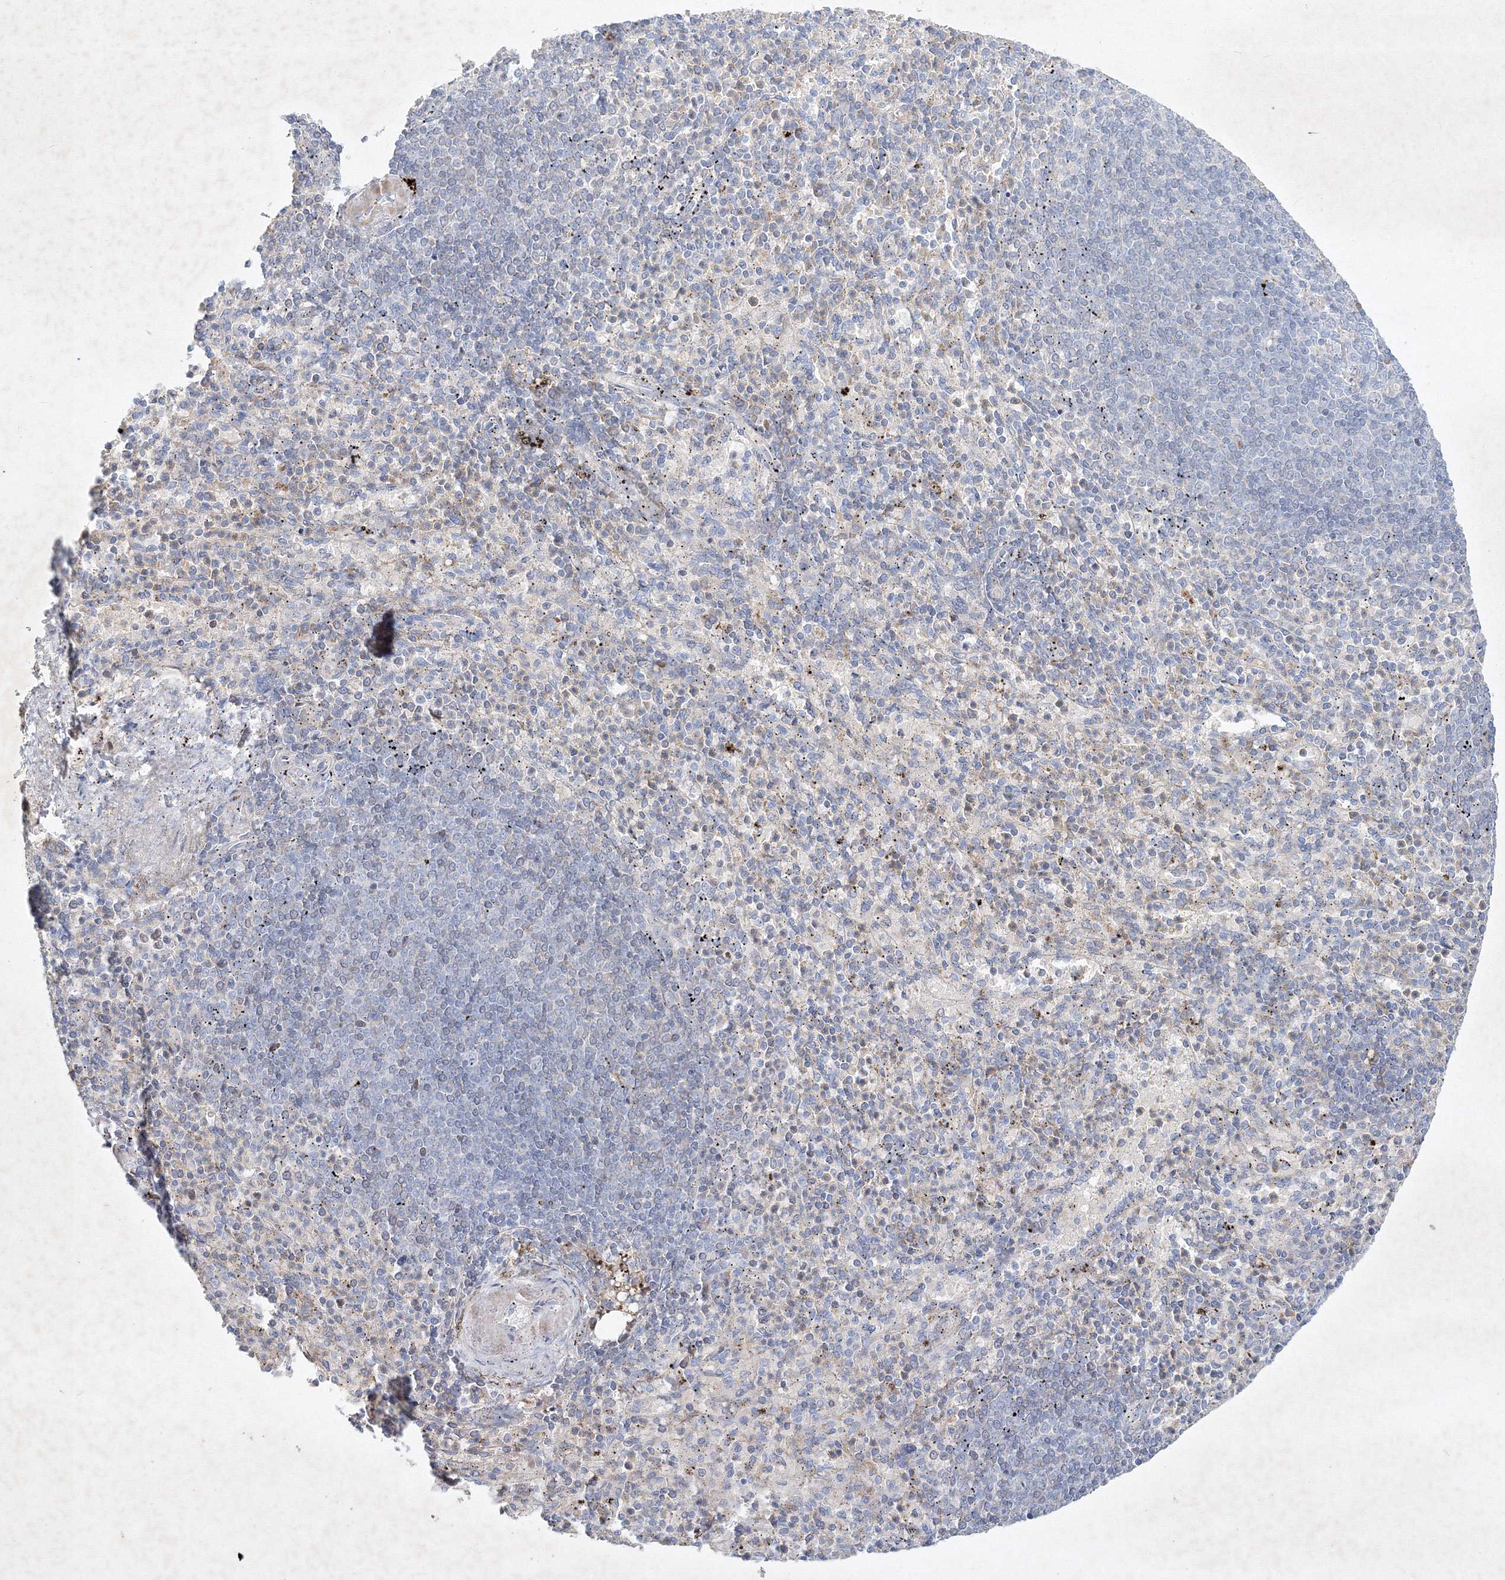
{"staining": {"intensity": "negative", "quantity": "none", "location": "none"}, "tissue": "spleen", "cell_type": "Cells in red pulp", "image_type": "normal", "snomed": [{"axis": "morphology", "description": "Normal tissue, NOS"}, {"axis": "topography", "description": "Spleen"}], "caption": "Micrograph shows no significant protein positivity in cells in red pulp of normal spleen. (DAB (3,3'-diaminobenzidine) IHC with hematoxylin counter stain).", "gene": "CXXC4", "patient": {"sex": "female", "age": 74}}